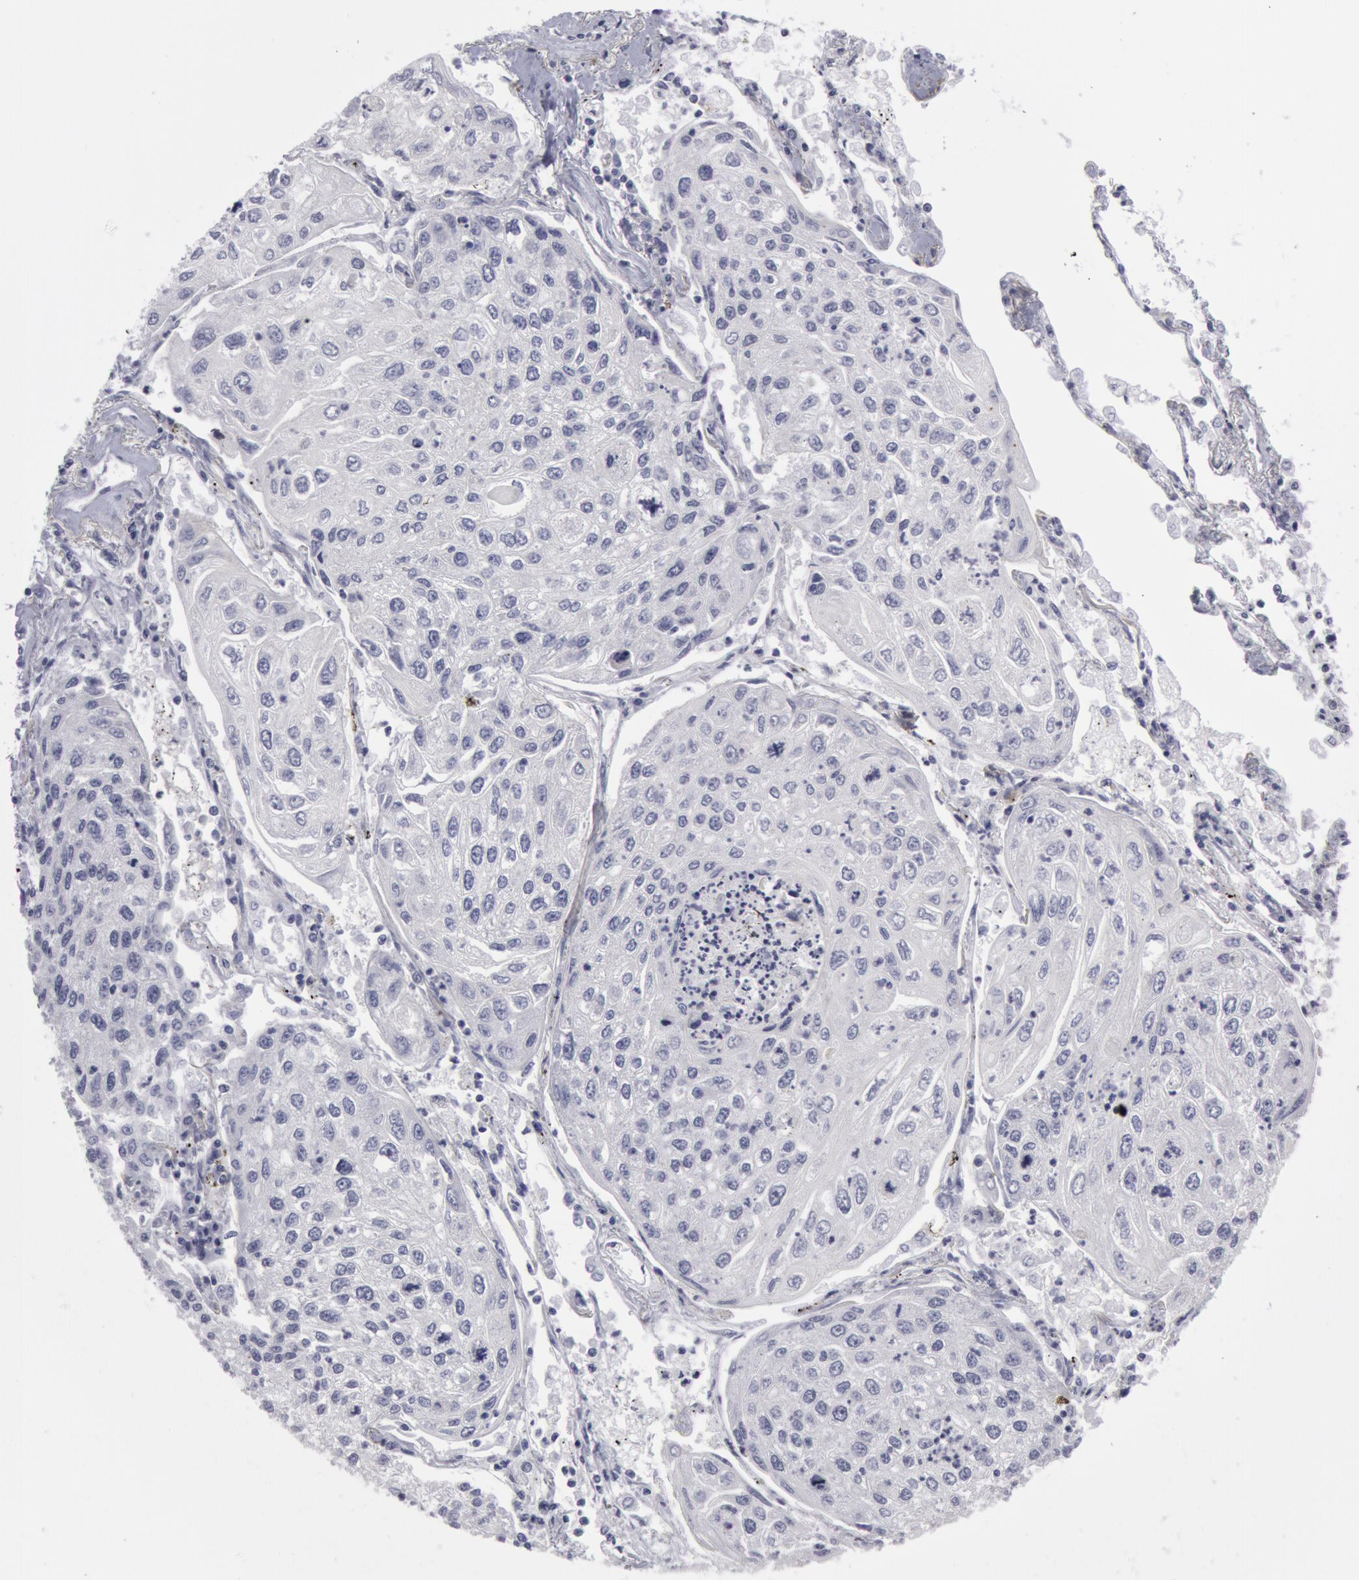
{"staining": {"intensity": "negative", "quantity": "none", "location": "none"}, "tissue": "lung cancer", "cell_type": "Tumor cells", "image_type": "cancer", "snomed": [{"axis": "morphology", "description": "Squamous cell carcinoma, NOS"}, {"axis": "topography", "description": "Lung"}], "caption": "DAB (3,3'-diaminobenzidine) immunohistochemical staining of human squamous cell carcinoma (lung) demonstrates no significant staining in tumor cells. The staining was performed using DAB (3,3'-diaminobenzidine) to visualize the protein expression in brown, while the nuclei were stained in blue with hematoxylin (Magnification: 20x).", "gene": "SMC1B", "patient": {"sex": "male", "age": 75}}